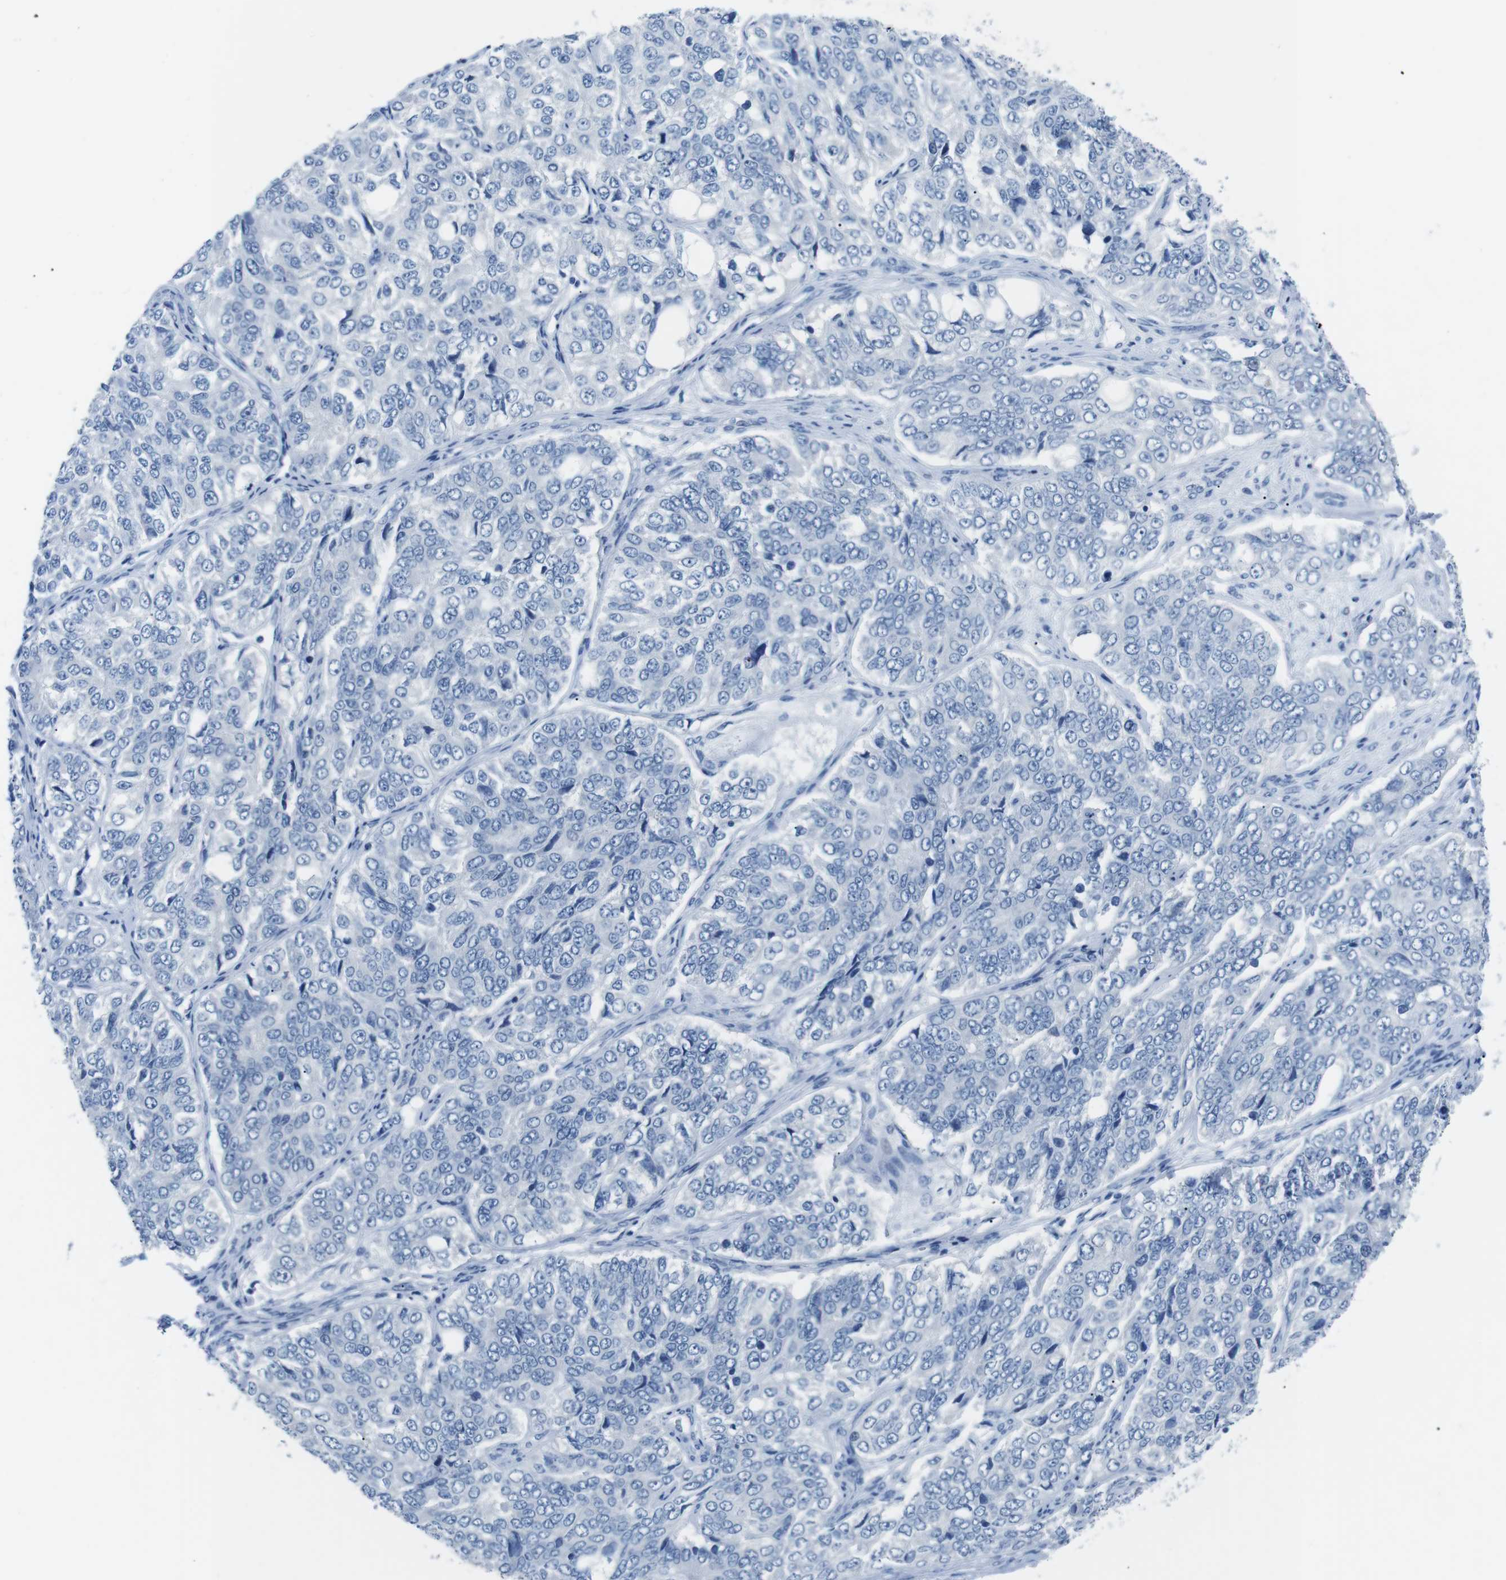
{"staining": {"intensity": "negative", "quantity": "none", "location": "none"}, "tissue": "ovarian cancer", "cell_type": "Tumor cells", "image_type": "cancer", "snomed": [{"axis": "morphology", "description": "Carcinoma, endometroid"}, {"axis": "topography", "description": "Ovary"}], "caption": "The histopathology image reveals no significant expression in tumor cells of ovarian endometroid carcinoma. (IHC, brightfield microscopy, high magnification).", "gene": "MUC2", "patient": {"sex": "female", "age": 51}}